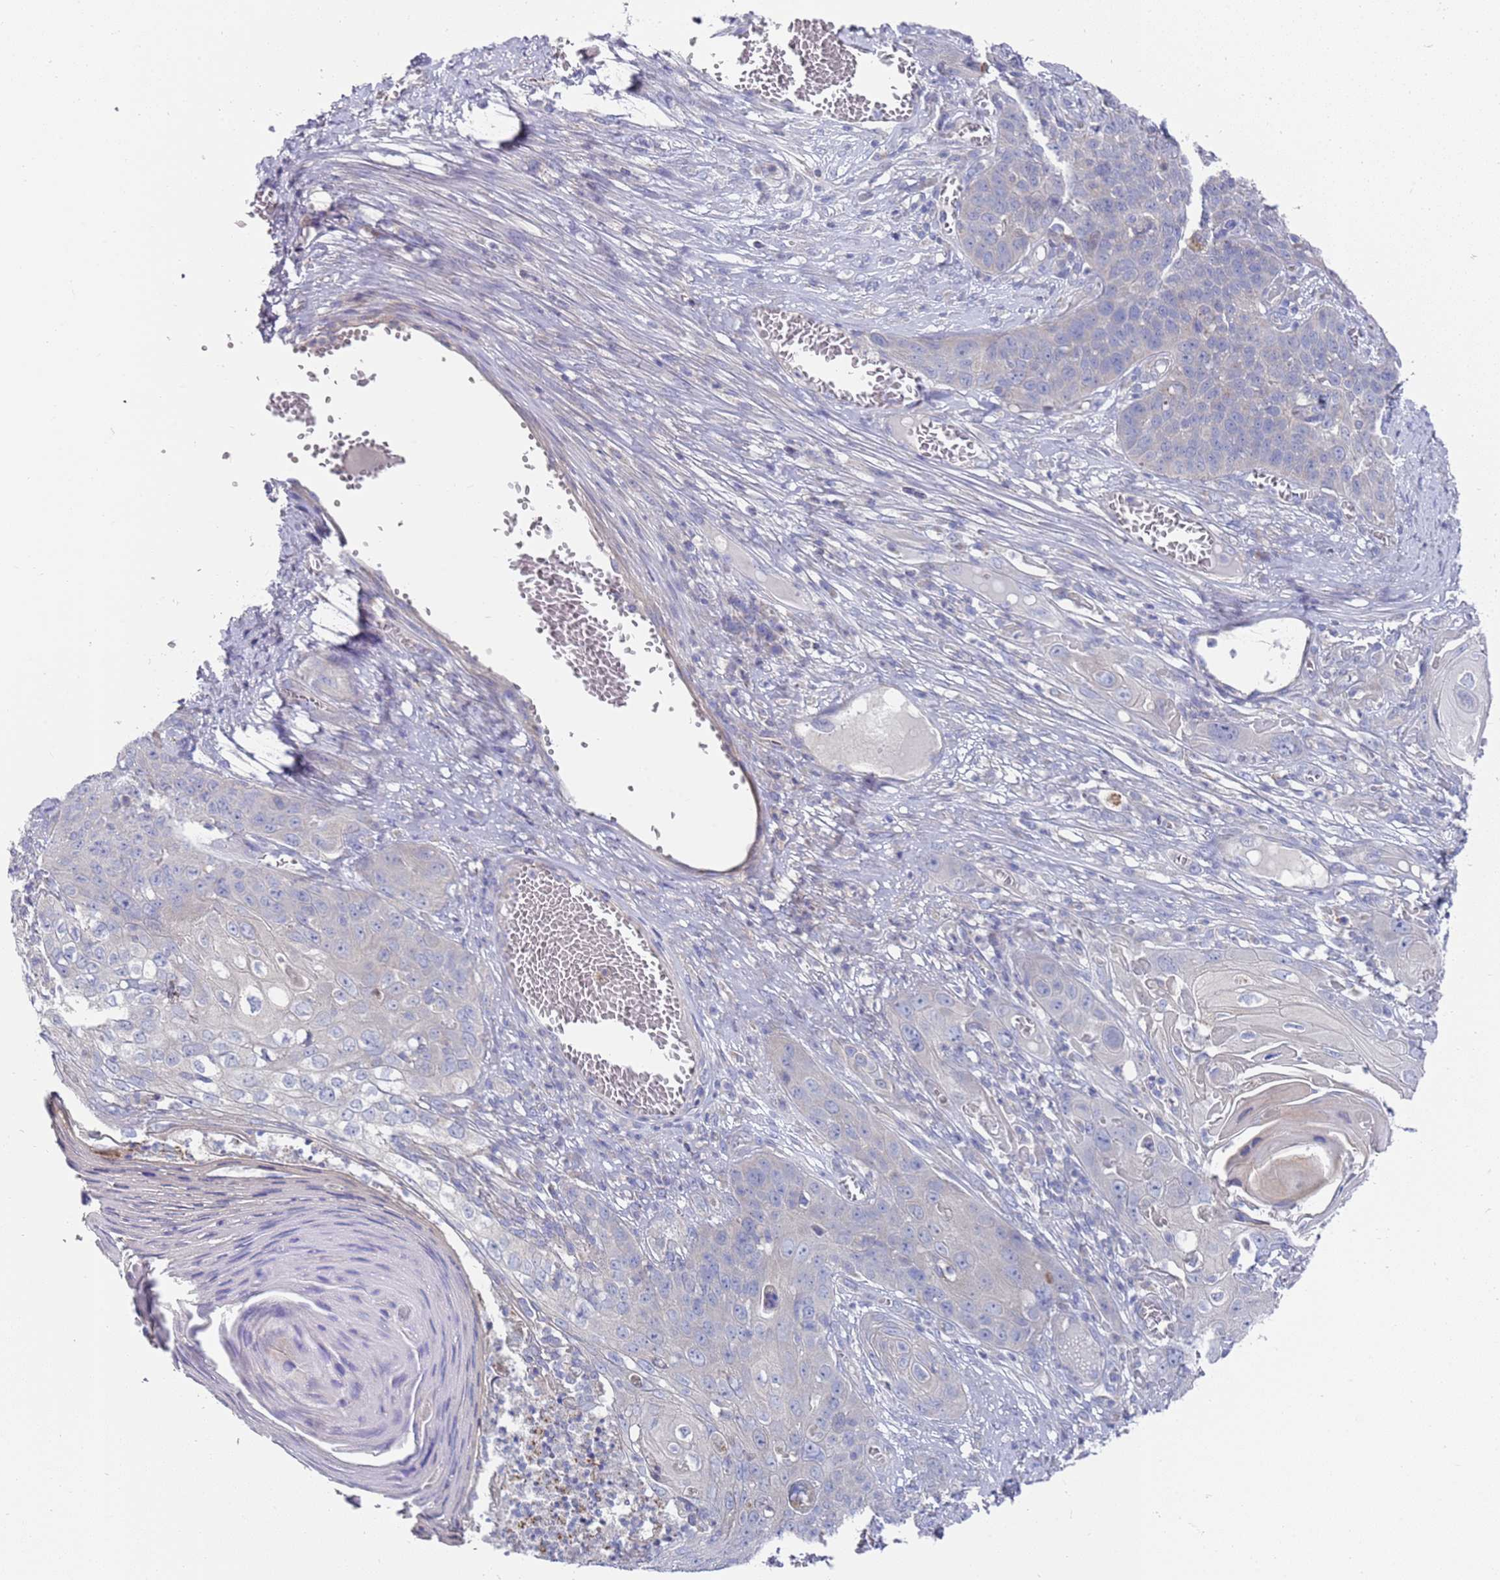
{"staining": {"intensity": "negative", "quantity": "none", "location": "none"}, "tissue": "skin cancer", "cell_type": "Tumor cells", "image_type": "cancer", "snomed": [{"axis": "morphology", "description": "Squamous cell carcinoma, NOS"}, {"axis": "topography", "description": "Skin"}], "caption": "High power microscopy histopathology image of an immunohistochemistry image of skin cancer (squamous cell carcinoma), revealing no significant positivity in tumor cells.", "gene": "SCAPER", "patient": {"sex": "male", "age": 55}}